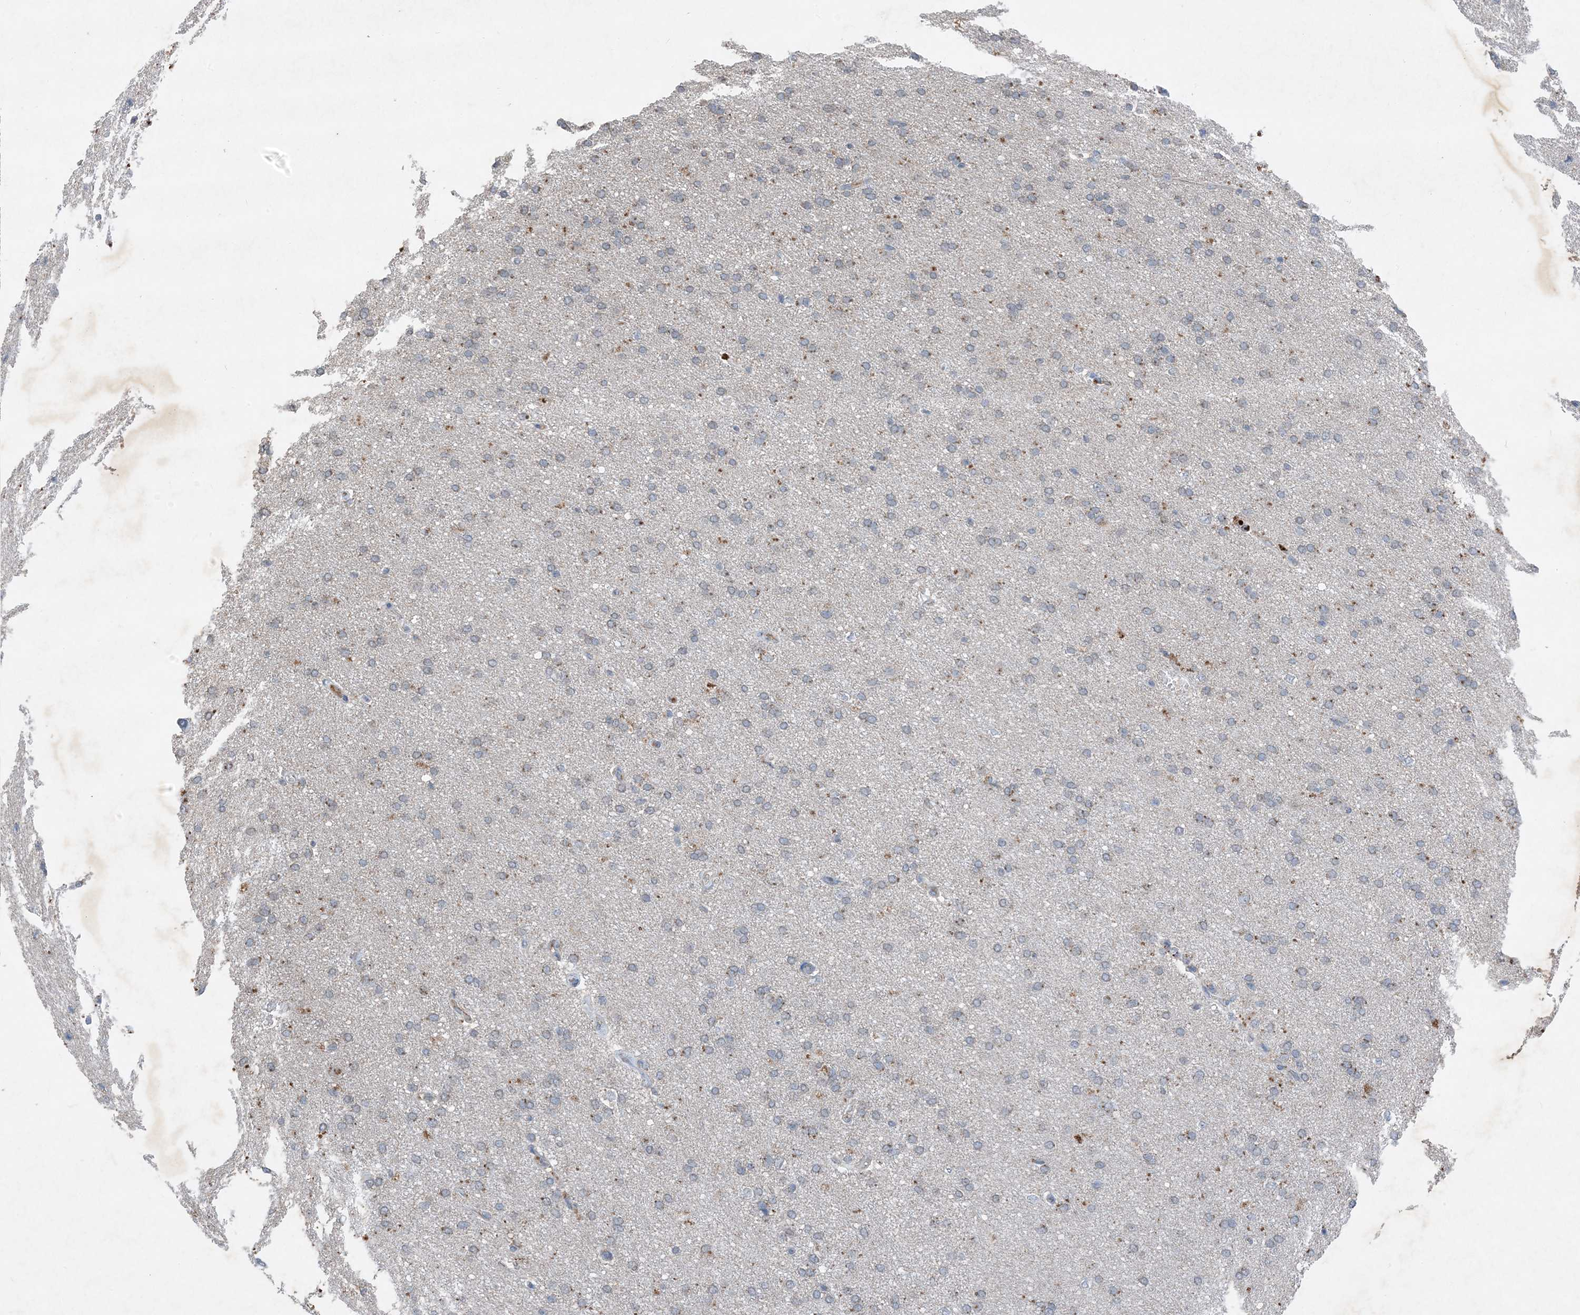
{"staining": {"intensity": "negative", "quantity": "none", "location": "none"}, "tissue": "cerebral cortex", "cell_type": "Endothelial cells", "image_type": "normal", "snomed": [{"axis": "morphology", "description": "Normal tissue, NOS"}, {"axis": "topography", "description": "Cerebral cortex"}], "caption": "IHC of normal human cerebral cortex displays no expression in endothelial cells. (DAB (3,3'-diaminobenzidine) immunohistochemistry, high magnification).", "gene": "FCN3", "patient": {"sex": "male", "age": 62}}